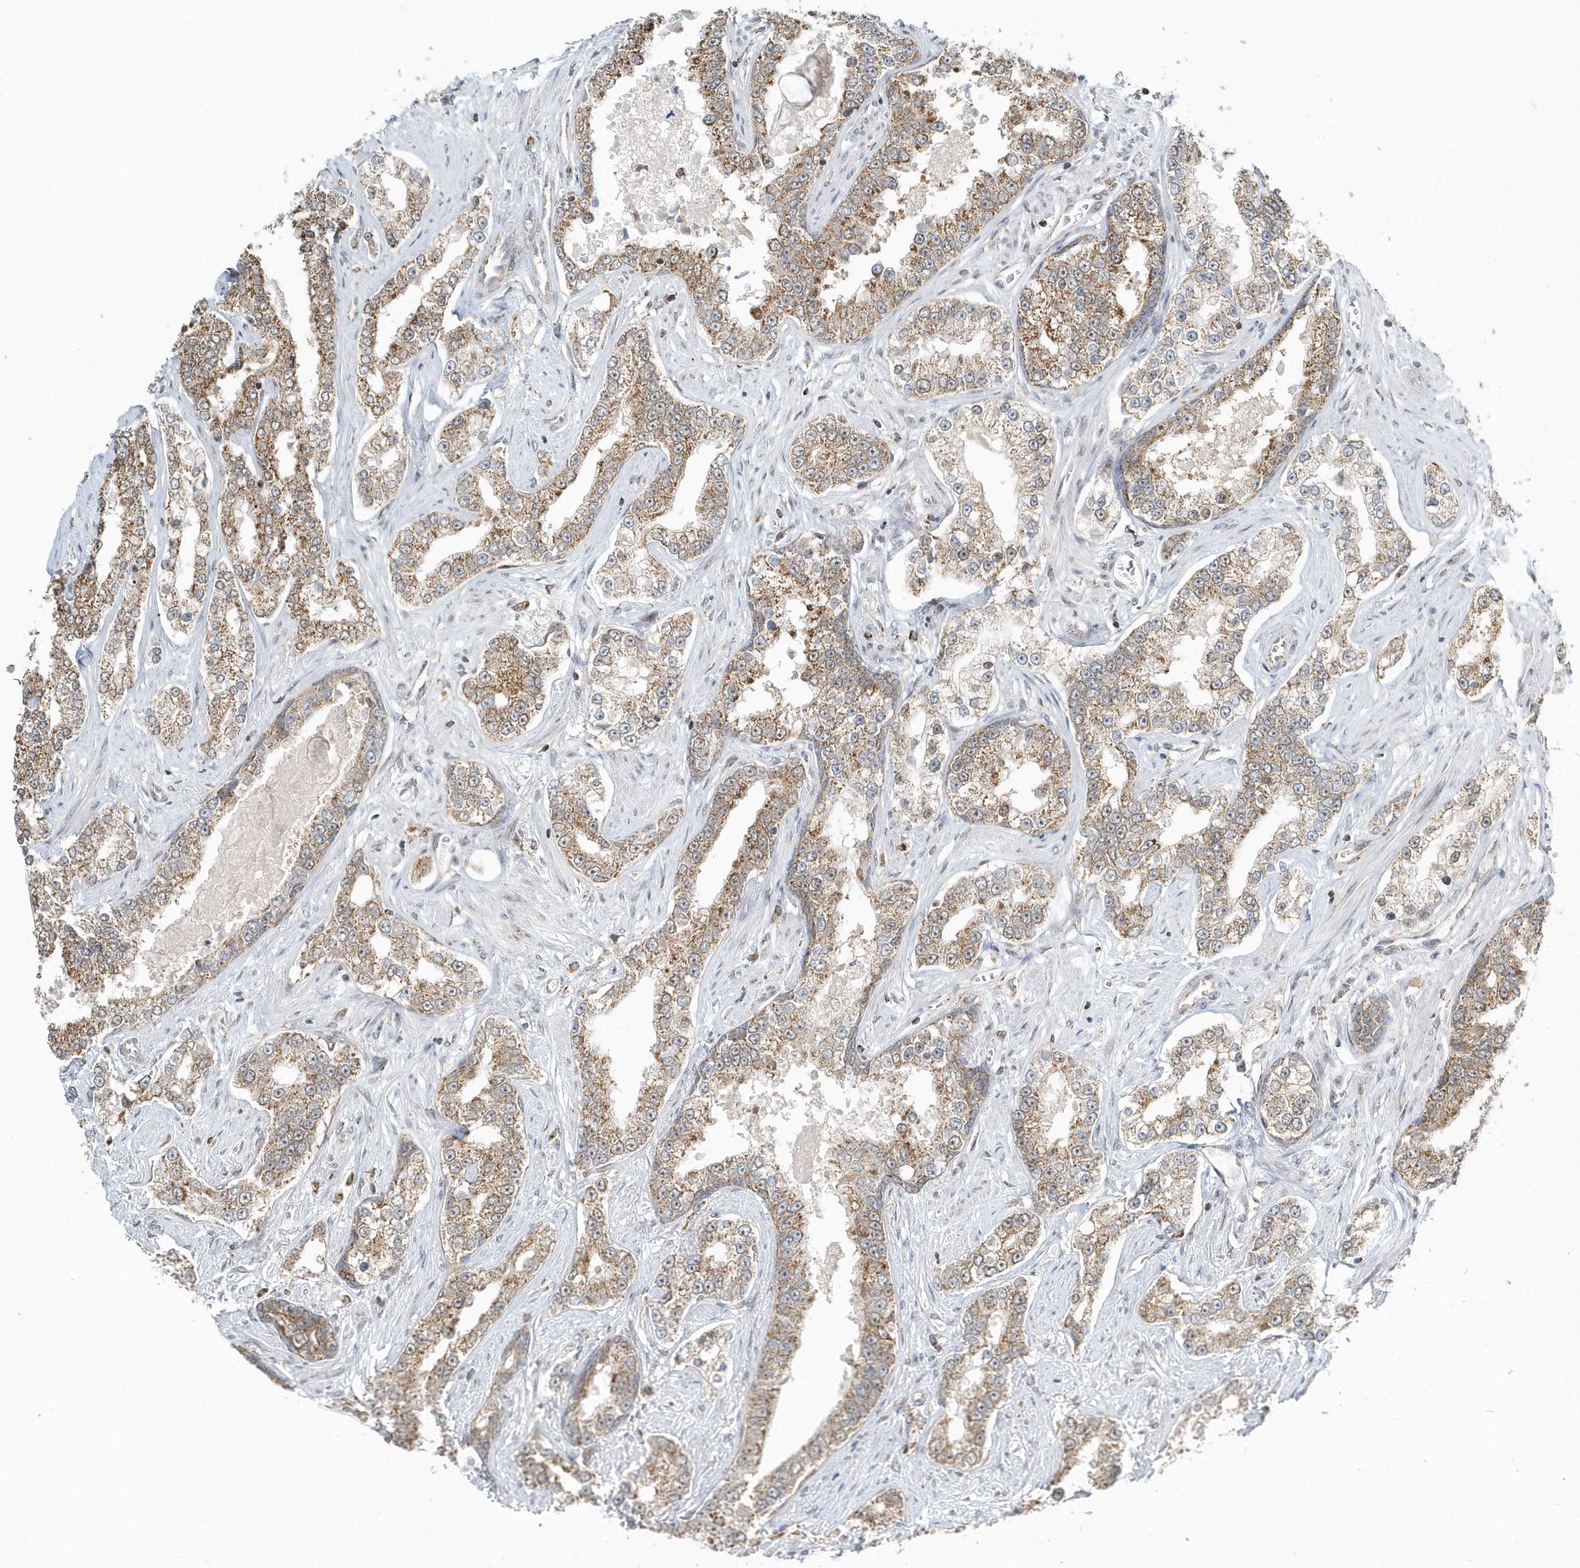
{"staining": {"intensity": "moderate", "quantity": ">75%", "location": "cytoplasmic/membranous"}, "tissue": "prostate cancer", "cell_type": "Tumor cells", "image_type": "cancer", "snomed": [{"axis": "morphology", "description": "Normal tissue, NOS"}, {"axis": "morphology", "description": "Adenocarcinoma, High grade"}, {"axis": "topography", "description": "Prostate"}], "caption": "Immunohistochemistry (IHC) image of human prostate cancer (high-grade adenocarcinoma) stained for a protein (brown), which shows medium levels of moderate cytoplasmic/membranous positivity in approximately >75% of tumor cells.", "gene": "PSMD6", "patient": {"sex": "male", "age": 83}}